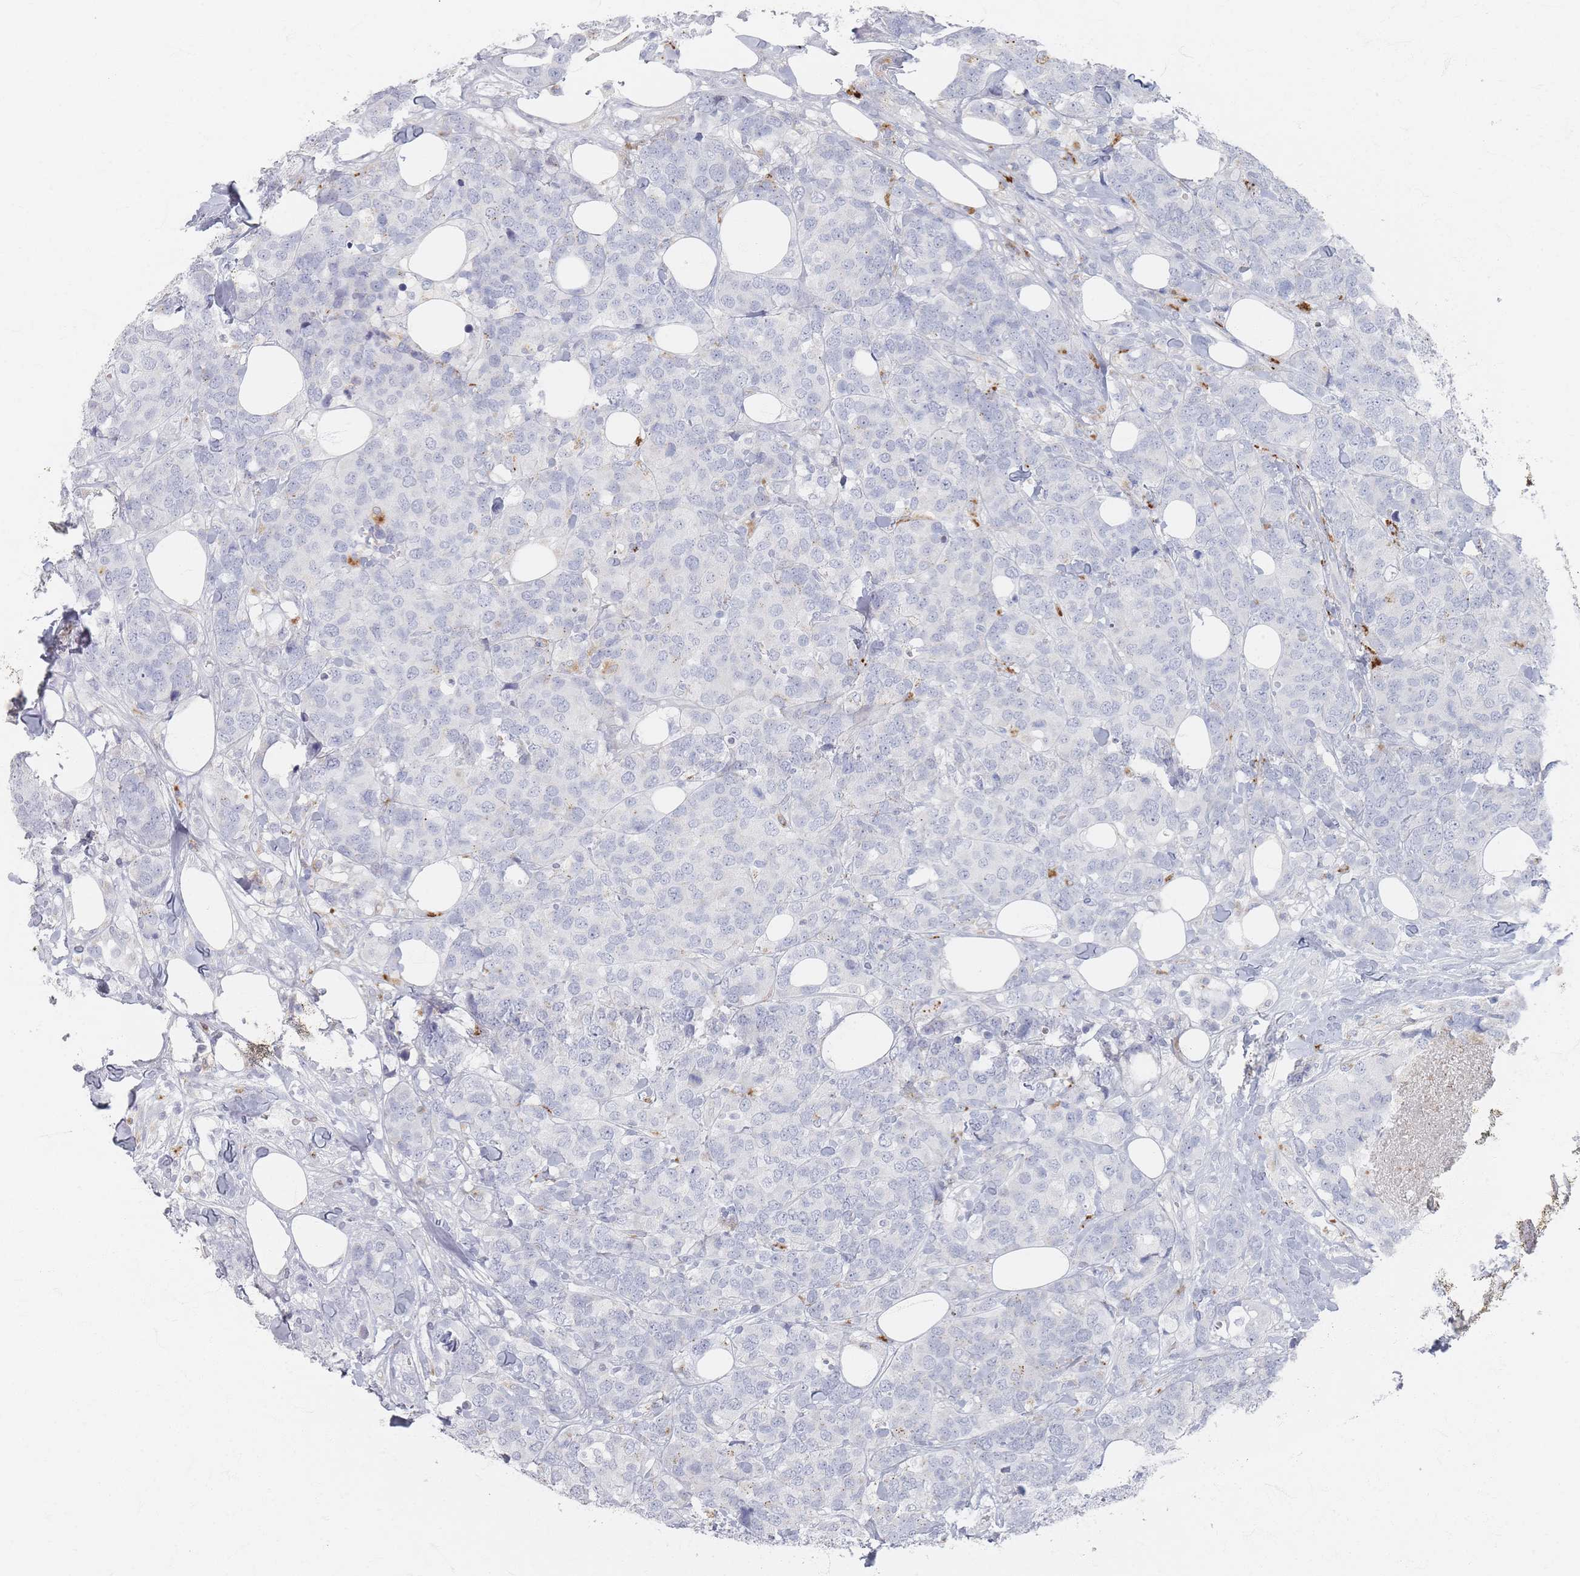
{"staining": {"intensity": "negative", "quantity": "none", "location": "none"}, "tissue": "breast cancer", "cell_type": "Tumor cells", "image_type": "cancer", "snomed": [{"axis": "morphology", "description": "Lobular carcinoma"}, {"axis": "topography", "description": "Breast"}], "caption": "The photomicrograph demonstrates no significant staining in tumor cells of breast lobular carcinoma.", "gene": "SLC2A11", "patient": {"sex": "female", "age": 59}}